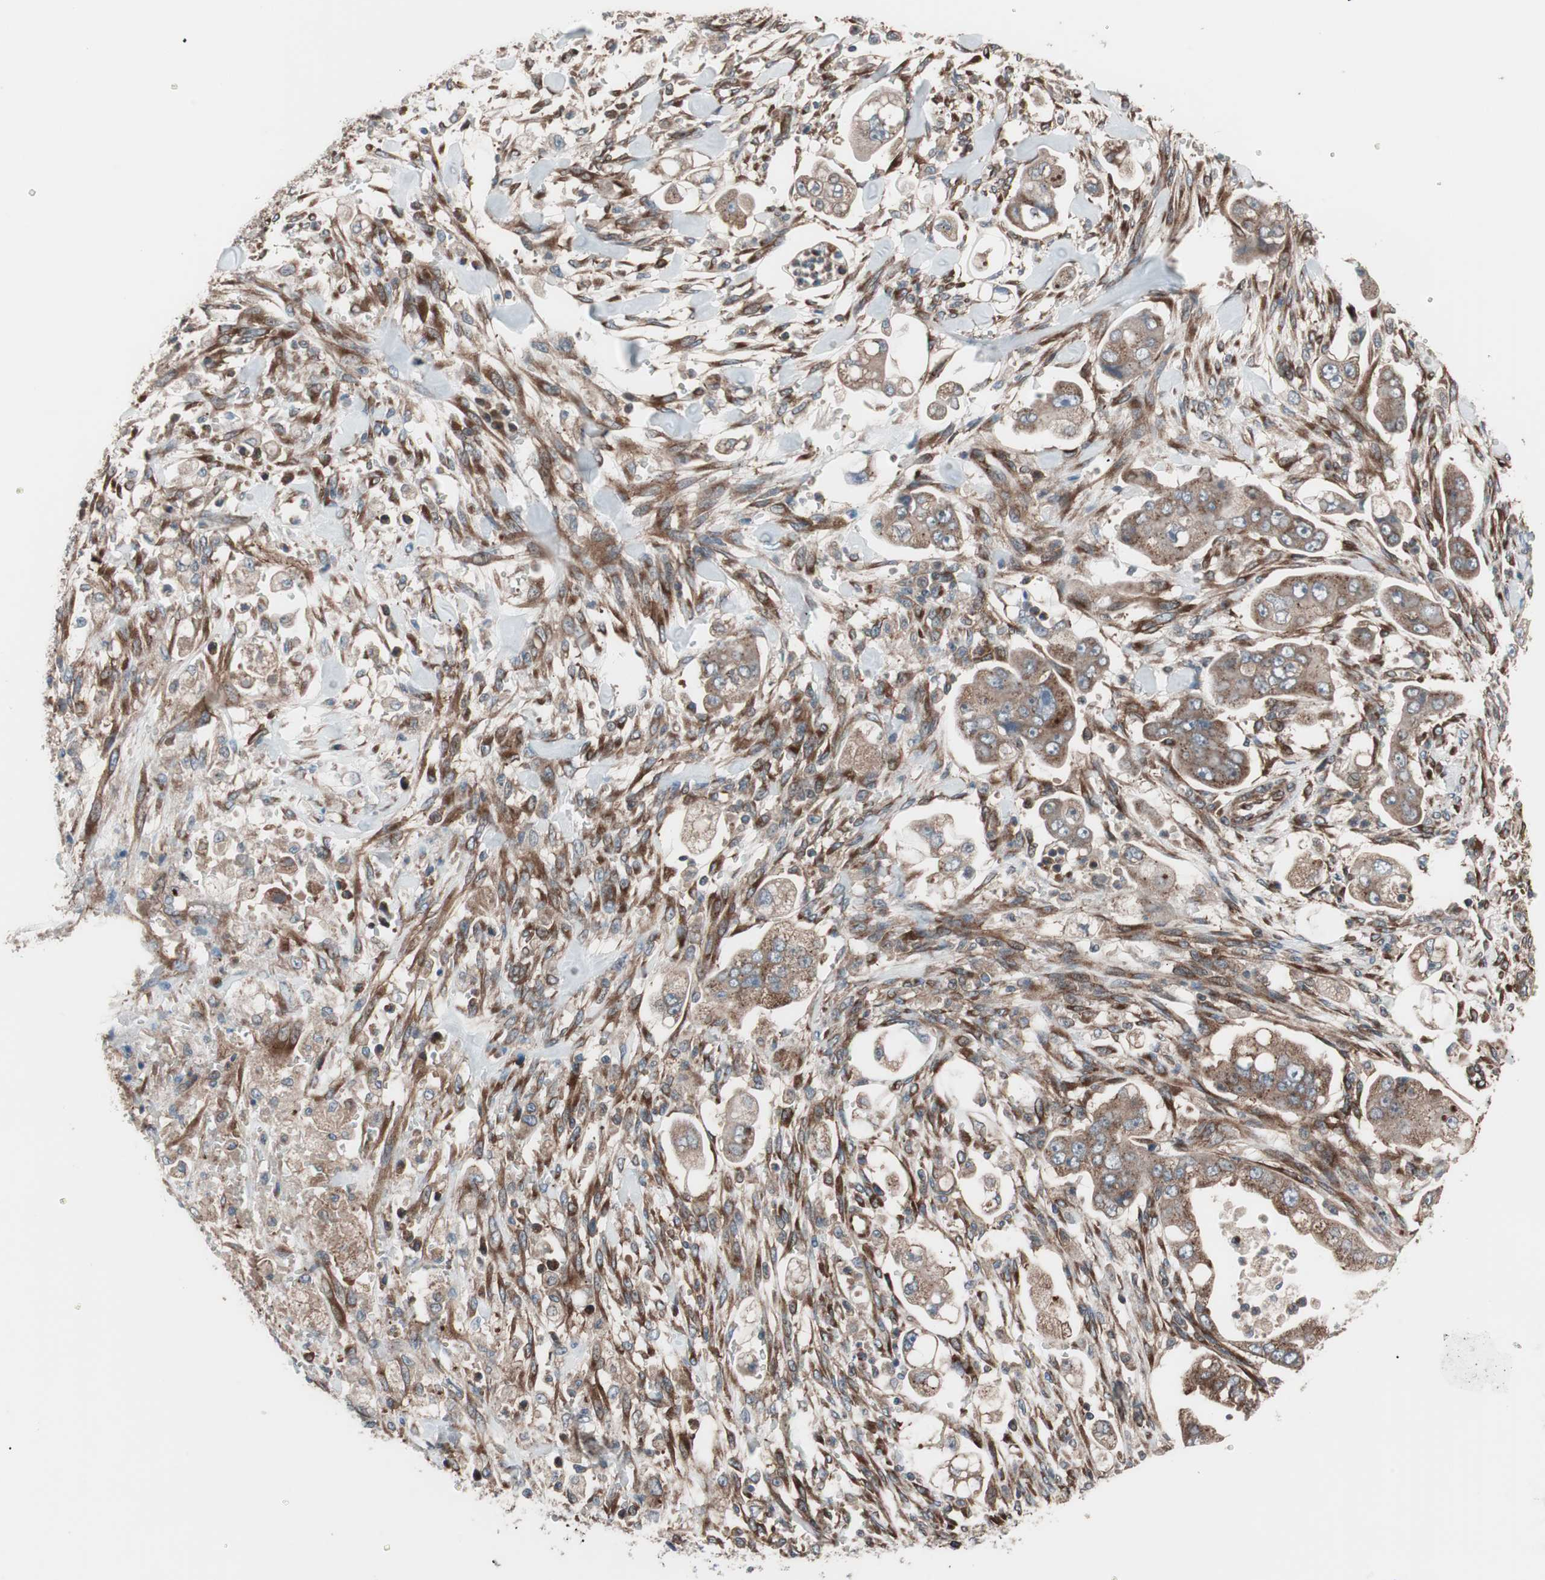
{"staining": {"intensity": "moderate", "quantity": ">75%", "location": "cytoplasmic/membranous"}, "tissue": "stomach cancer", "cell_type": "Tumor cells", "image_type": "cancer", "snomed": [{"axis": "morphology", "description": "Adenocarcinoma, NOS"}, {"axis": "topography", "description": "Stomach"}], "caption": "Human stomach adenocarcinoma stained with a brown dye shows moderate cytoplasmic/membranous positive staining in about >75% of tumor cells.", "gene": "SEC31A", "patient": {"sex": "male", "age": 62}}